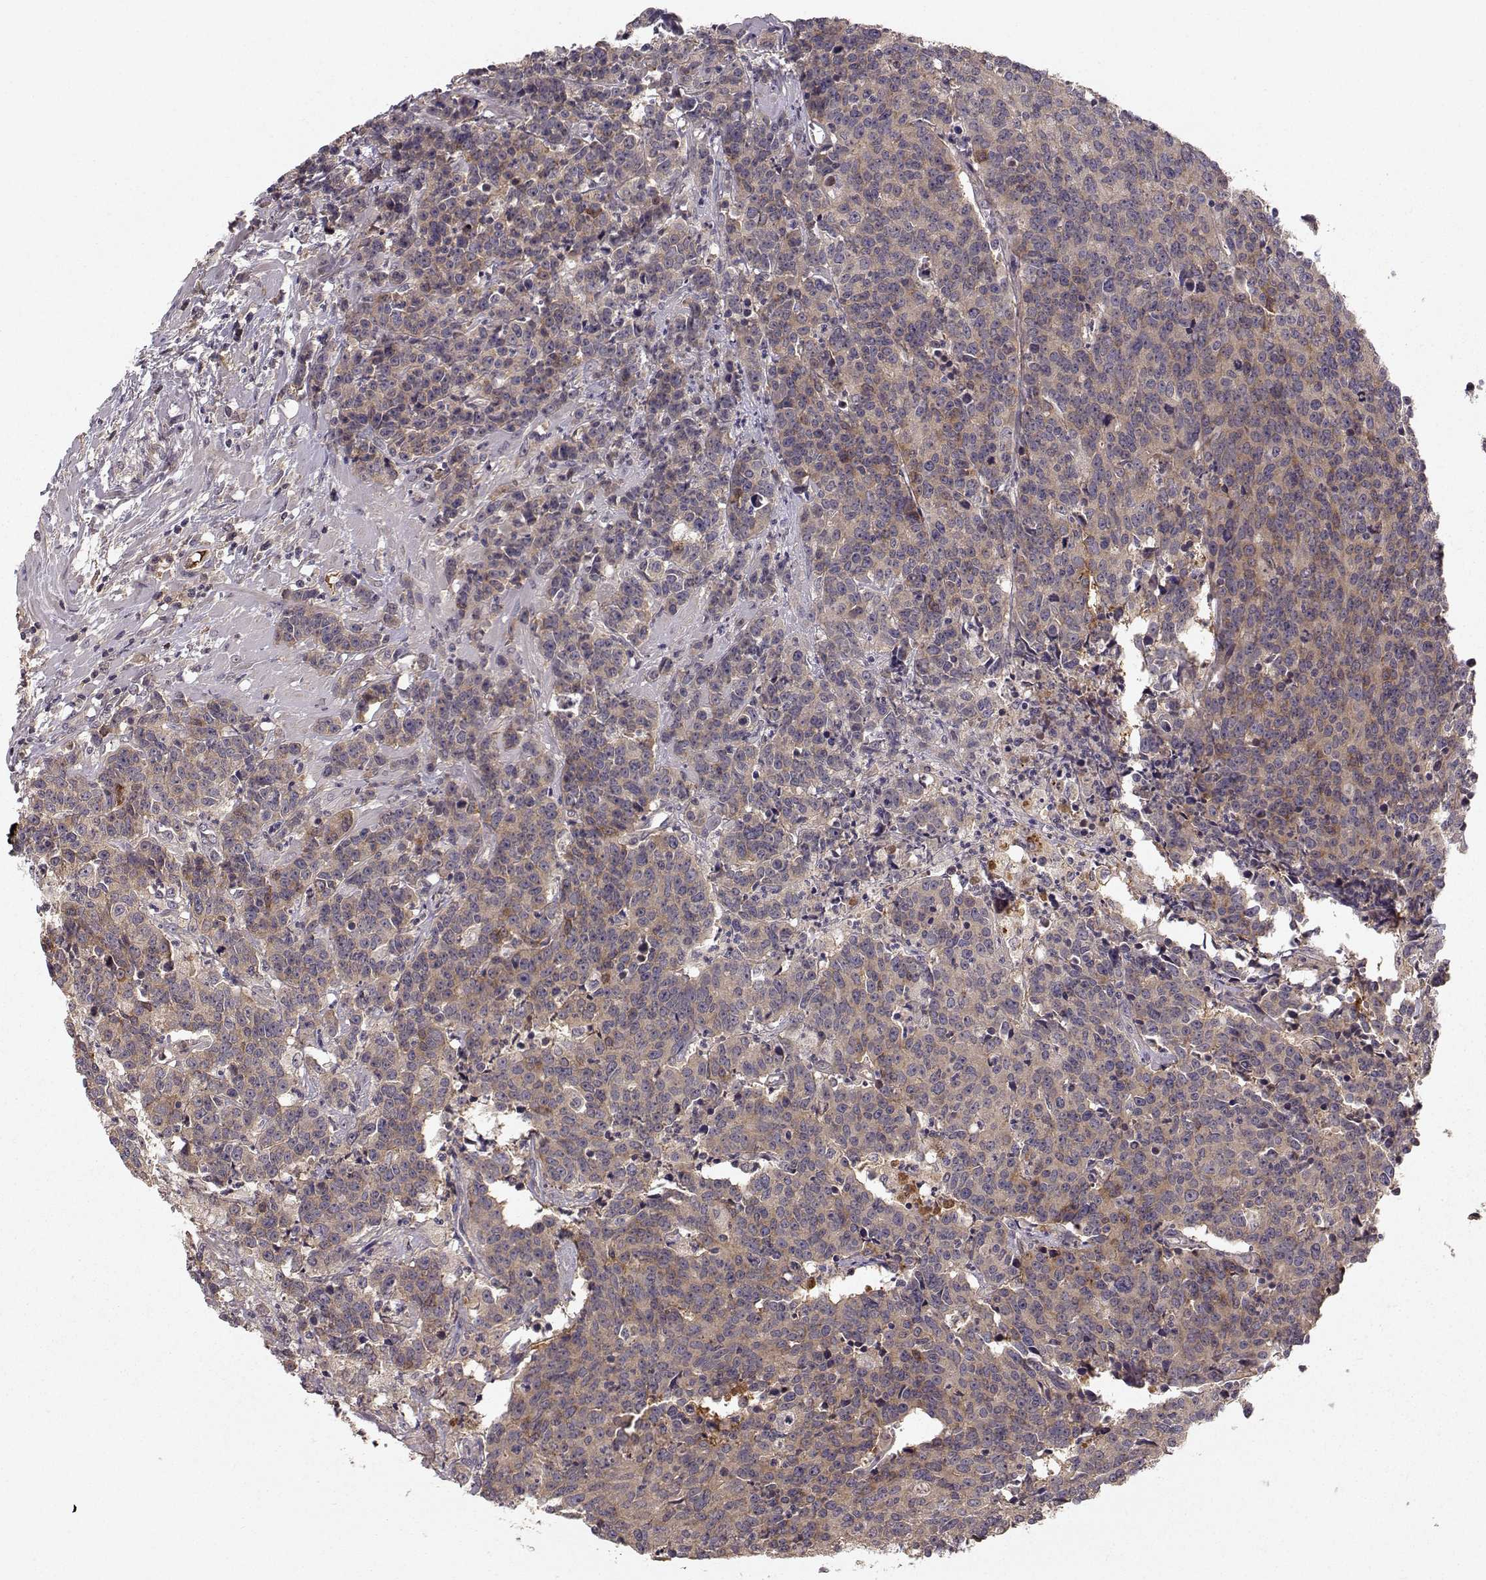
{"staining": {"intensity": "moderate", "quantity": "<25%", "location": "cytoplasmic/membranous"}, "tissue": "prostate cancer", "cell_type": "Tumor cells", "image_type": "cancer", "snomed": [{"axis": "morphology", "description": "Adenocarcinoma, NOS"}, {"axis": "topography", "description": "Prostate"}], "caption": "Human prostate adenocarcinoma stained with a protein marker exhibits moderate staining in tumor cells.", "gene": "WNT6", "patient": {"sex": "male", "age": 67}}